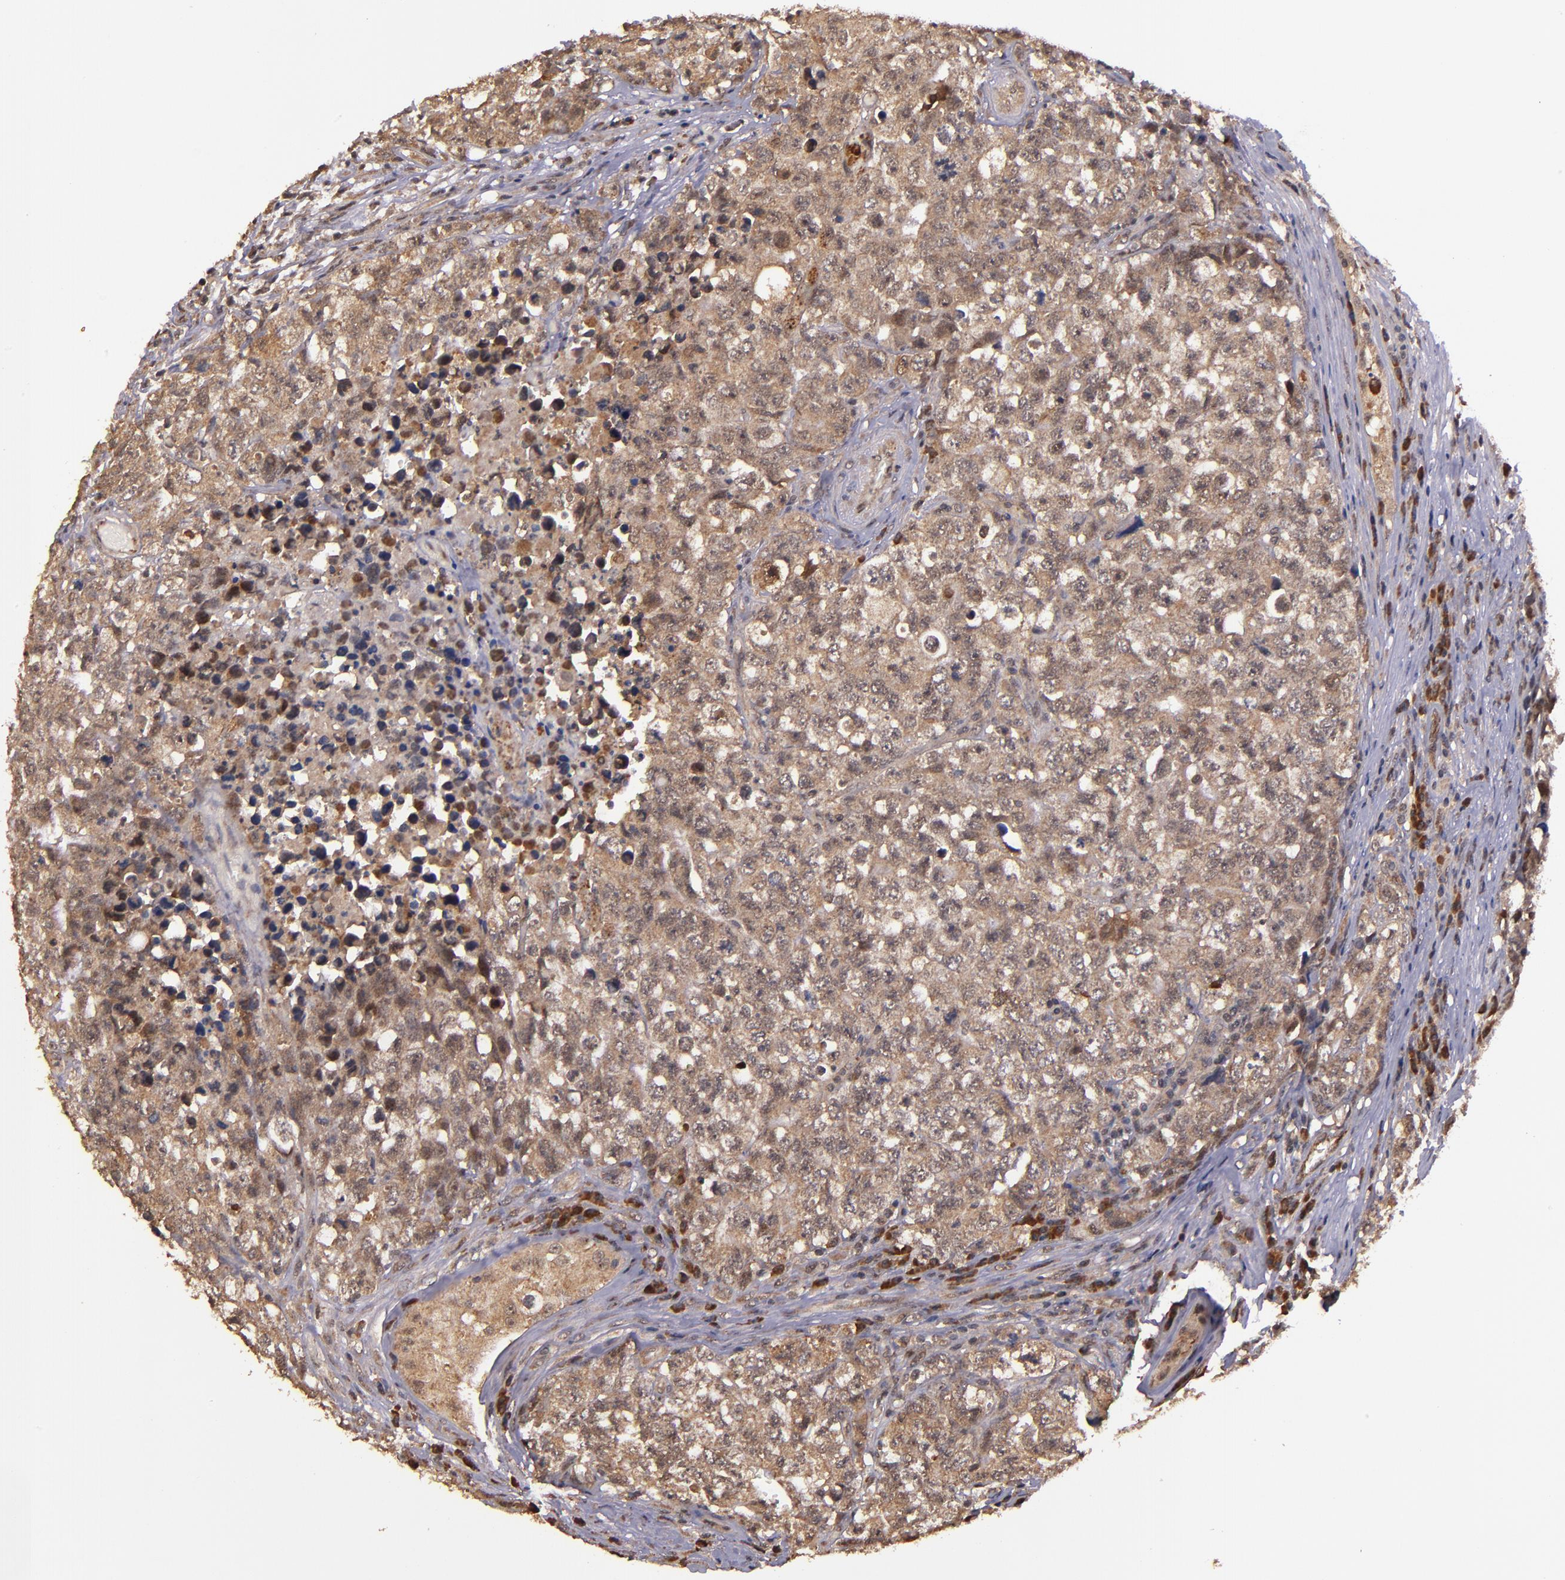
{"staining": {"intensity": "moderate", "quantity": ">75%", "location": "cytoplasmic/membranous"}, "tissue": "testis cancer", "cell_type": "Tumor cells", "image_type": "cancer", "snomed": [{"axis": "morphology", "description": "Carcinoma, Embryonal, NOS"}, {"axis": "topography", "description": "Testis"}], "caption": "Immunohistochemistry micrograph of embryonal carcinoma (testis) stained for a protein (brown), which reveals medium levels of moderate cytoplasmic/membranous expression in approximately >75% of tumor cells.", "gene": "RIOK3", "patient": {"sex": "male", "age": 31}}